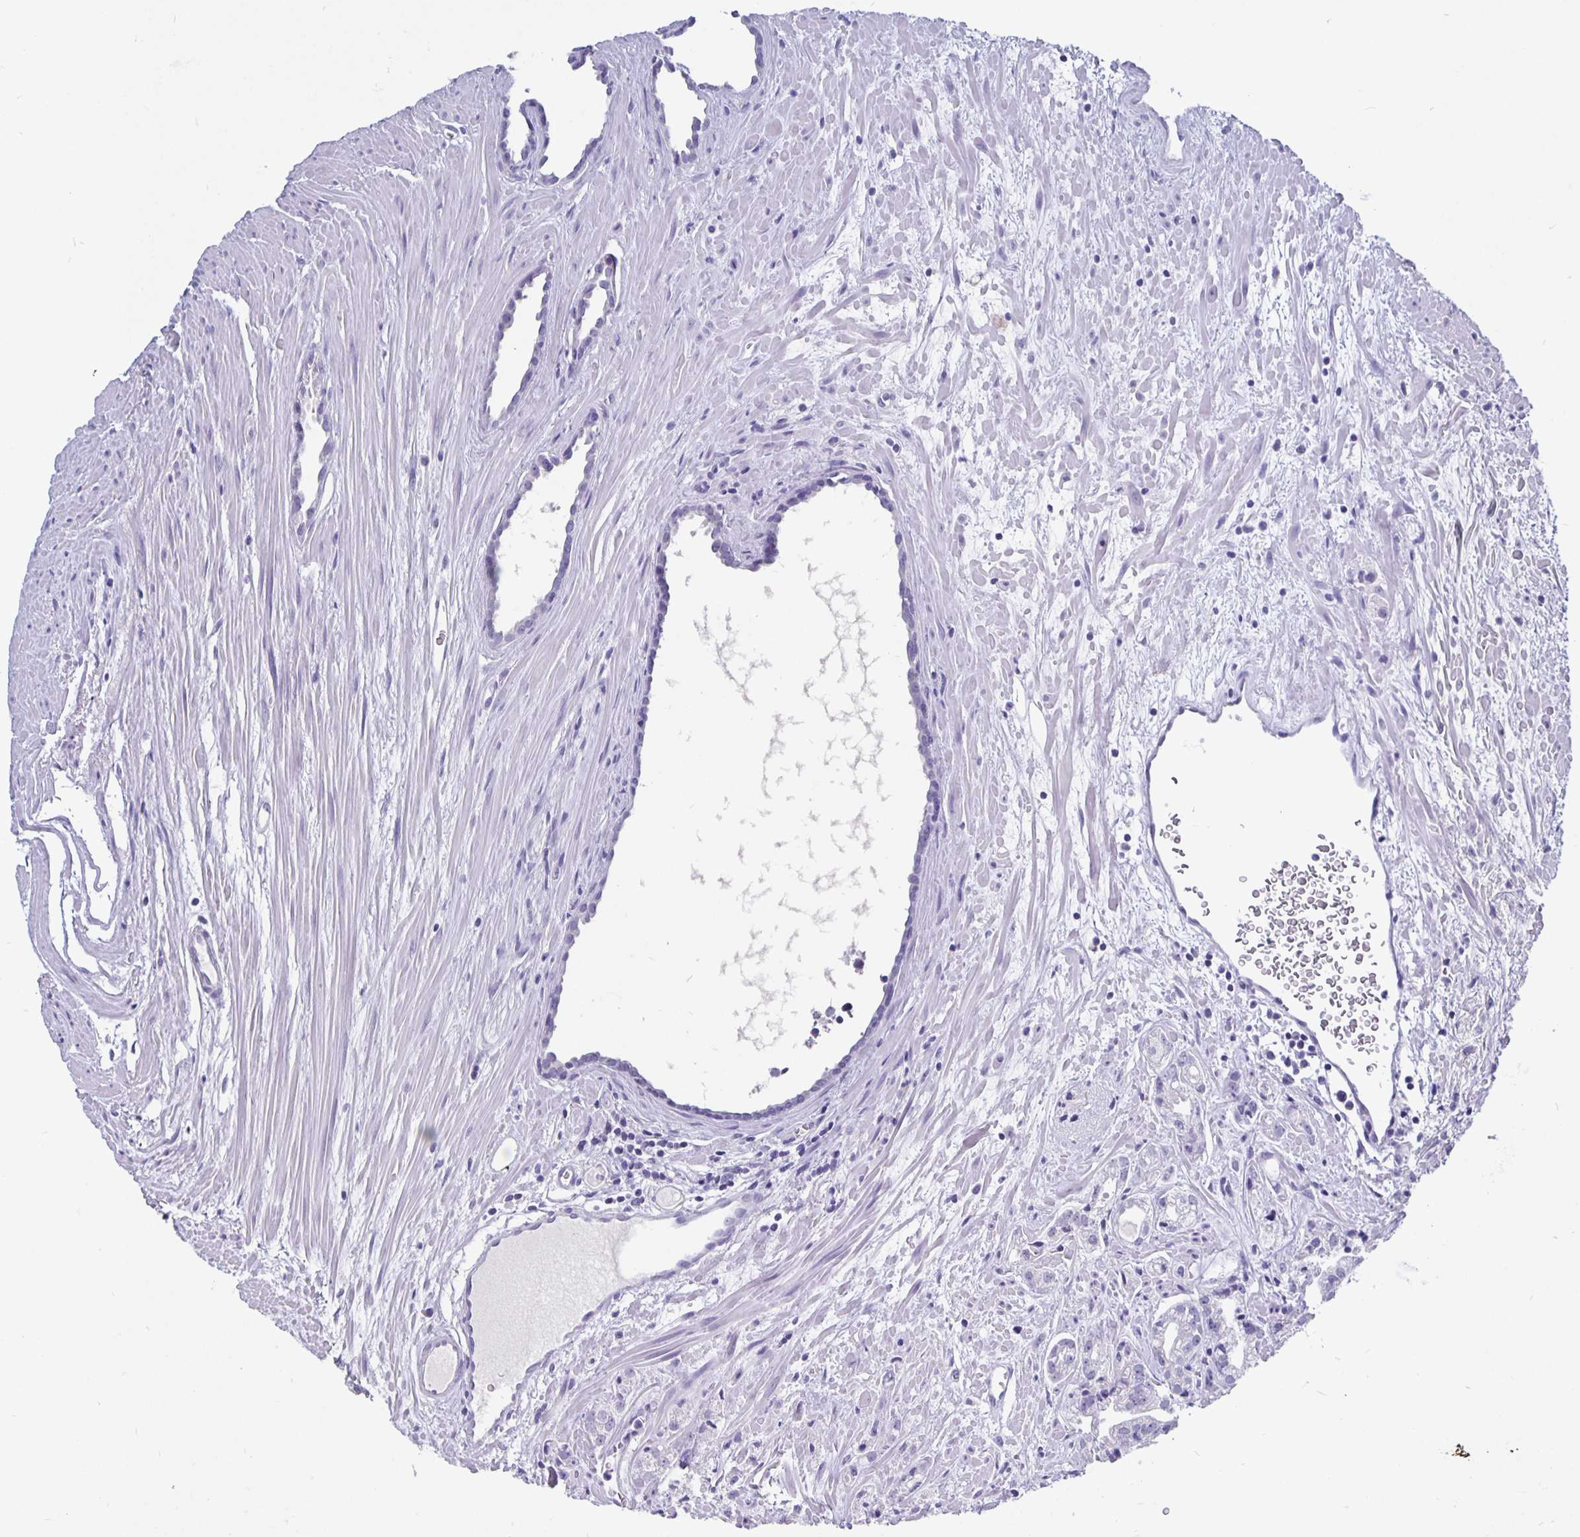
{"staining": {"intensity": "negative", "quantity": "none", "location": "none"}, "tissue": "prostate cancer", "cell_type": "Tumor cells", "image_type": "cancer", "snomed": [{"axis": "morphology", "description": "Adenocarcinoma, High grade"}, {"axis": "topography", "description": "Prostate"}], "caption": "Image shows no significant protein expression in tumor cells of prostate adenocarcinoma (high-grade).", "gene": "ODF3B", "patient": {"sex": "male", "age": 68}}